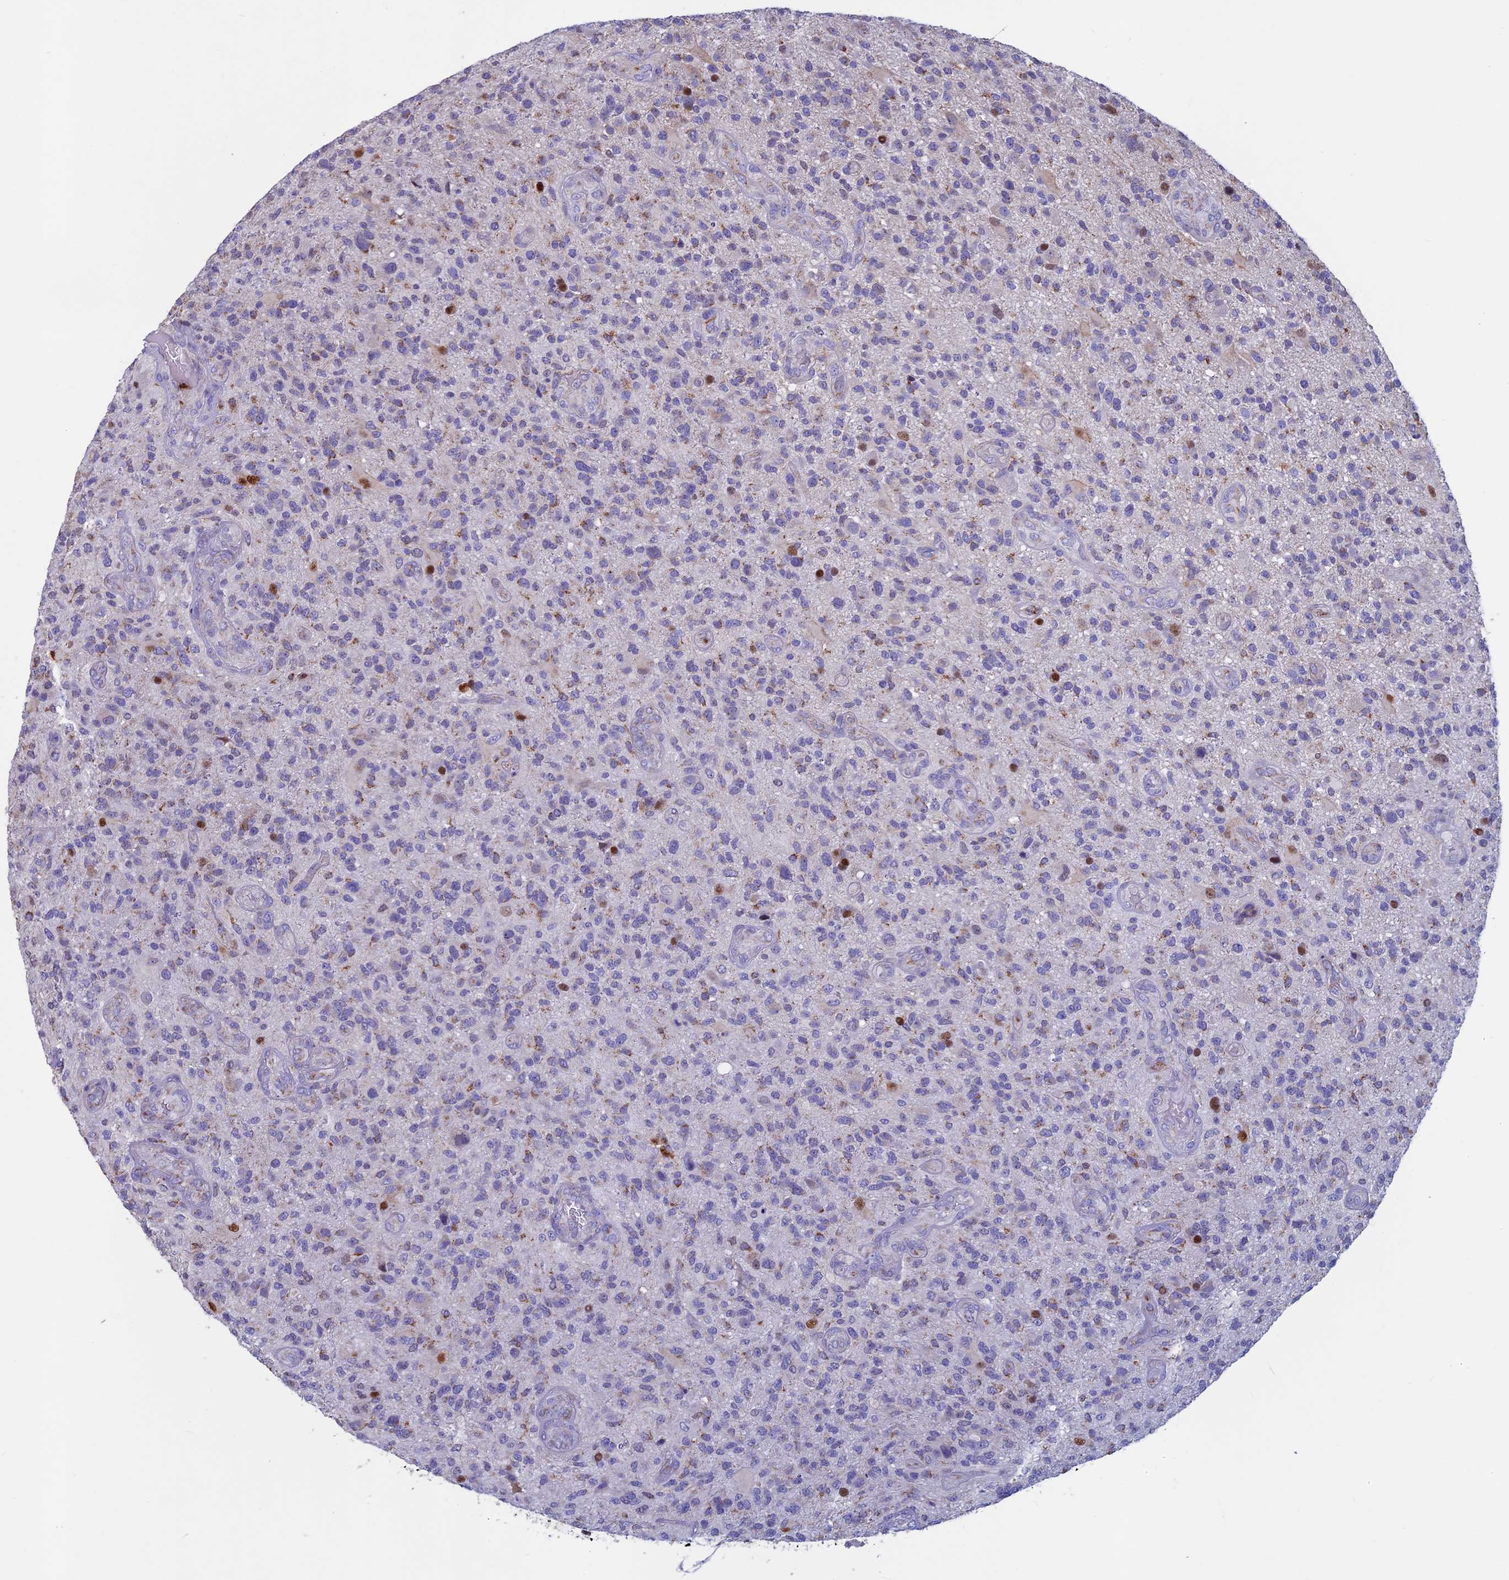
{"staining": {"intensity": "weak", "quantity": "<25%", "location": "cytoplasmic/membranous"}, "tissue": "glioma", "cell_type": "Tumor cells", "image_type": "cancer", "snomed": [{"axis": "morphology", "description": "Glioma, malignant, High grade"}, {"axis": "topography", "description": "Brain"}], "caption": "This is an IHC photomicrograph of human glioma. There is no expression in tumor cells.", "gene": "ACSS1", "patient": {"sex": "male", "age": 47}}